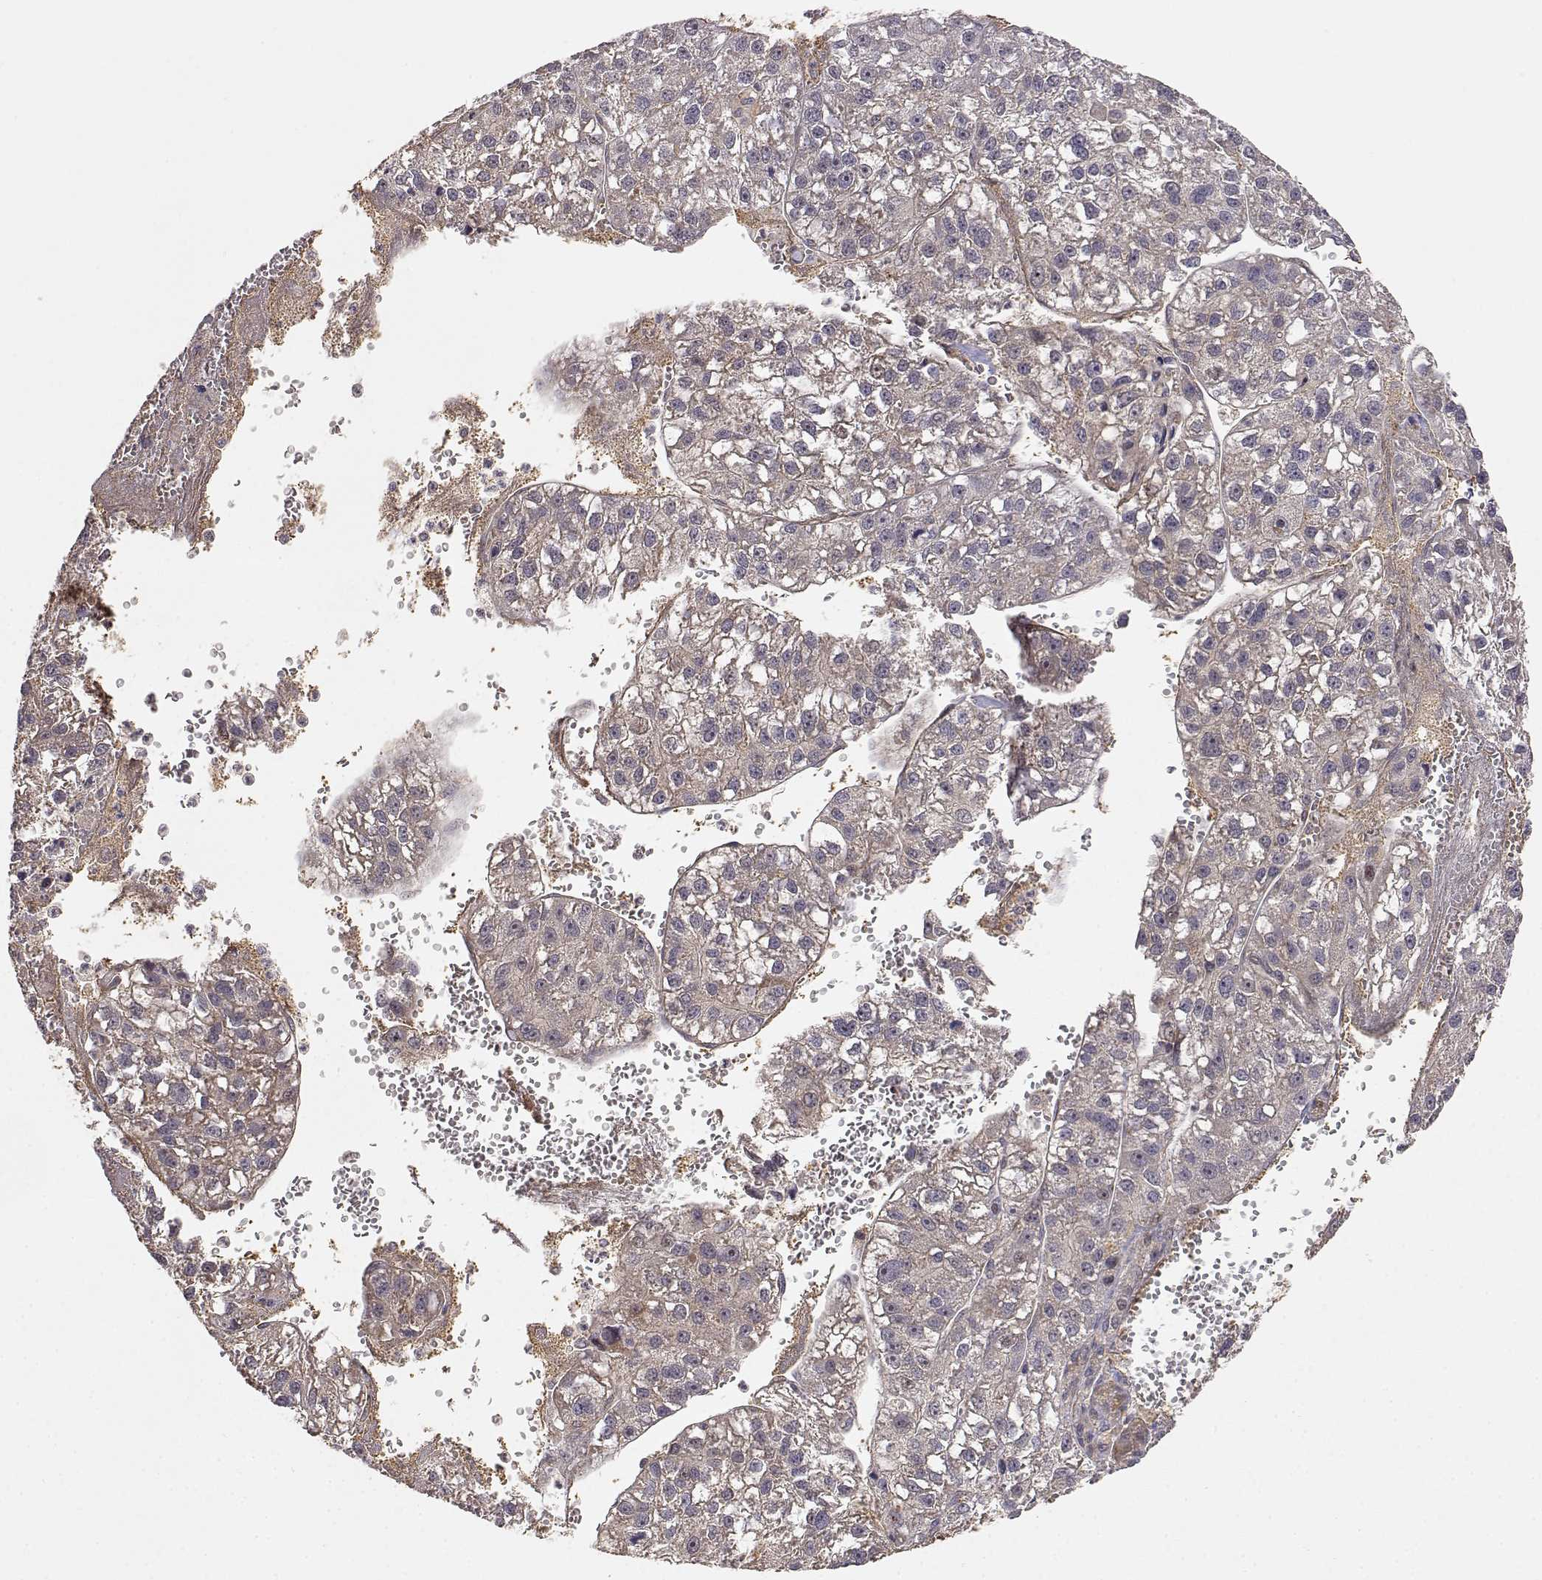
{"staining": {"intensity": "weak", "quantity": "<25%", "location": "cytoplasmic/membranous"}, "tissue": "liver cancer", "cell_type": "Tumor cells", "image_type": "cancer", "snomed": [{"axis": "morphology", "description": "Carcinoma, Hepatocellular, NOS"}, {"axis": "topography", "description": "Liver"}], "caption": "Liver hepatocellular carcinoma was stained to show a protein in brown. There is no significant staining in tumor cells.", "gene": "PICK1", "patient": {"sex": "female", "age": 70}}